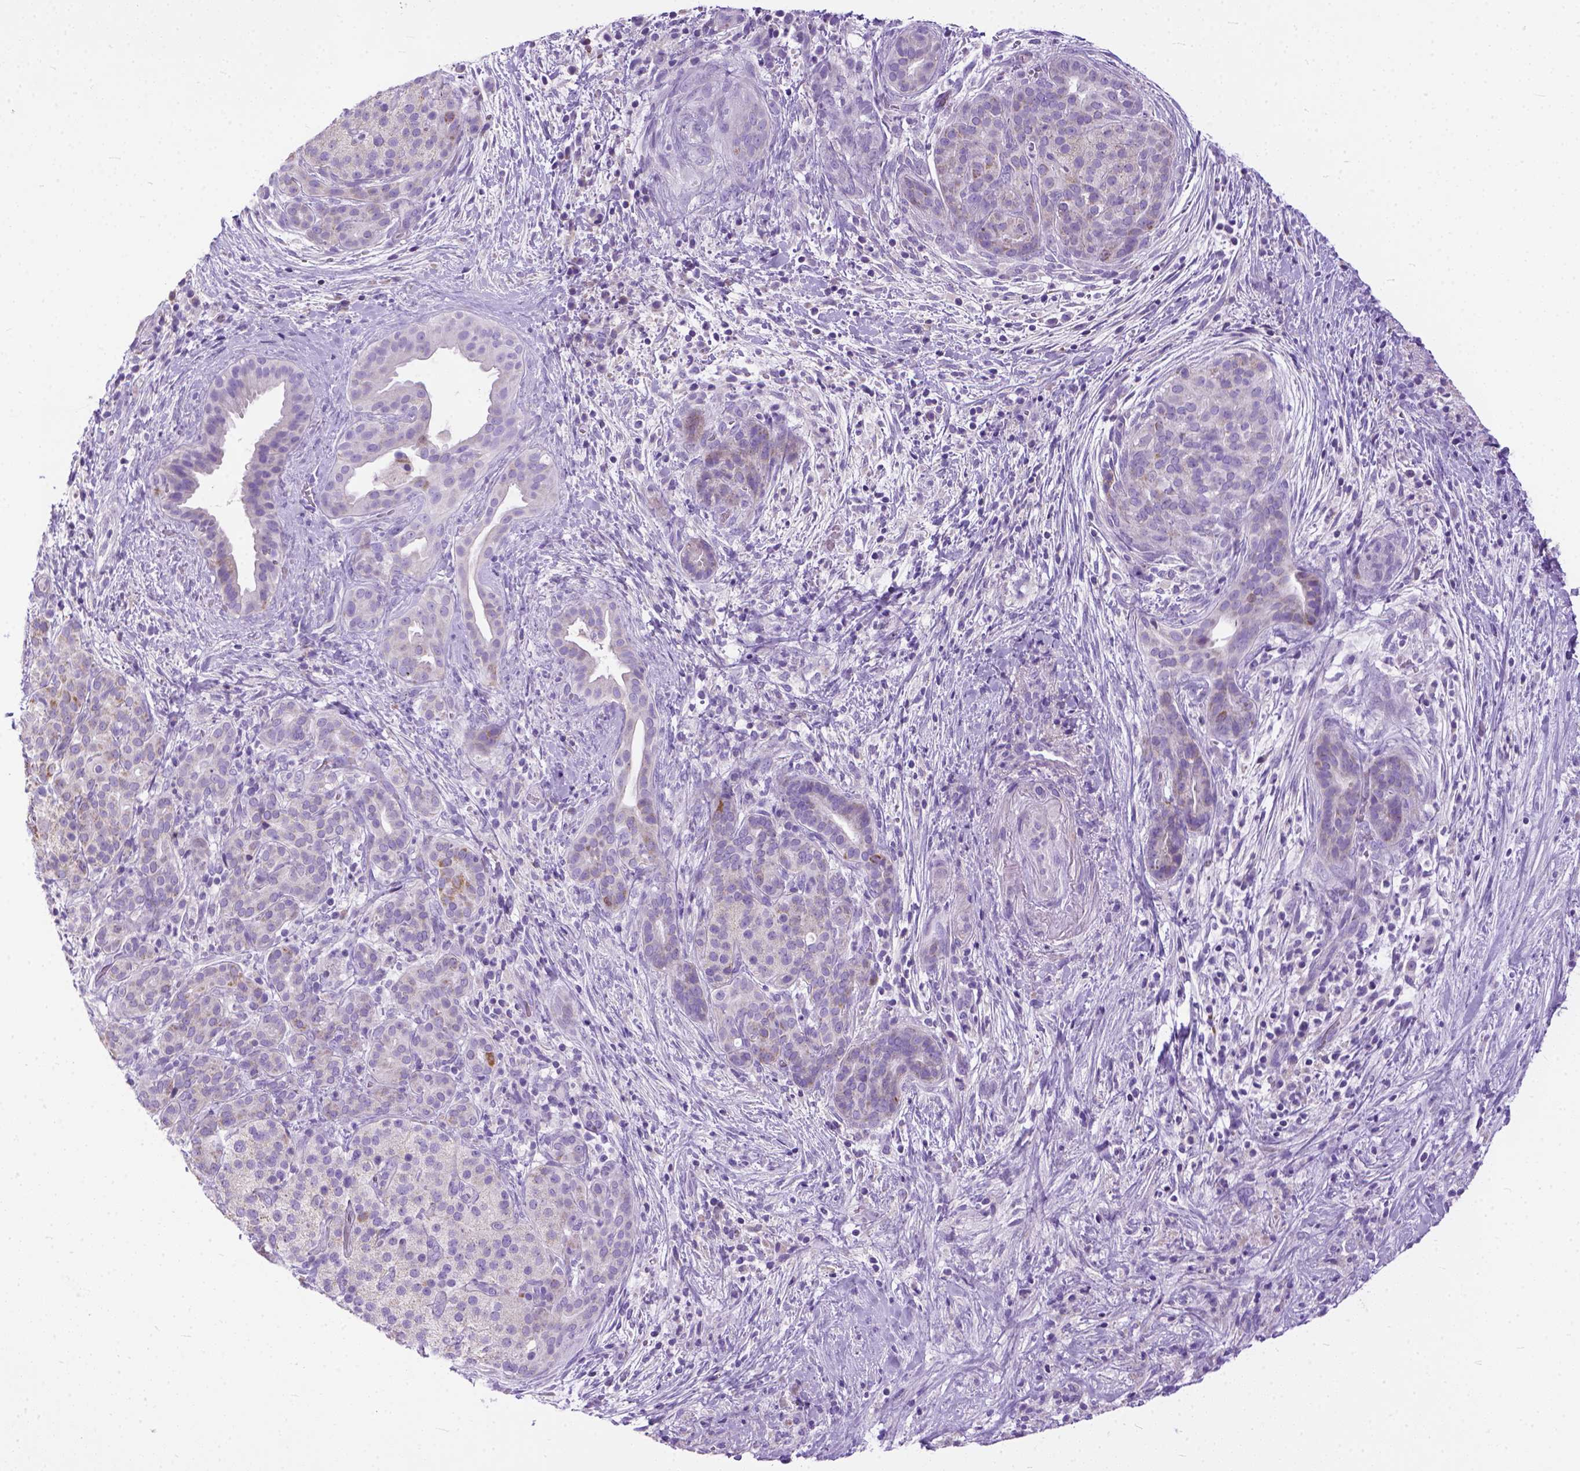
{"staining": {"intensity": "negative", "quantity": "none", "location": "none"}, "tissue": "pancreatic cancer", "cell_type": "Tumor cells", "image_type": "cancer", "snomed": [{"axis": "morphology", "description": "Adenocarcinoma, NOS"}, {"axis": "topography", "description": "Pancreas"}], "caption": "IHC of human adenocarcinoma (pancreatic) demonstrates no positivity in tumor cells.", "gene": "PLK5", "patient": {"sex": "male", "age": 44}}